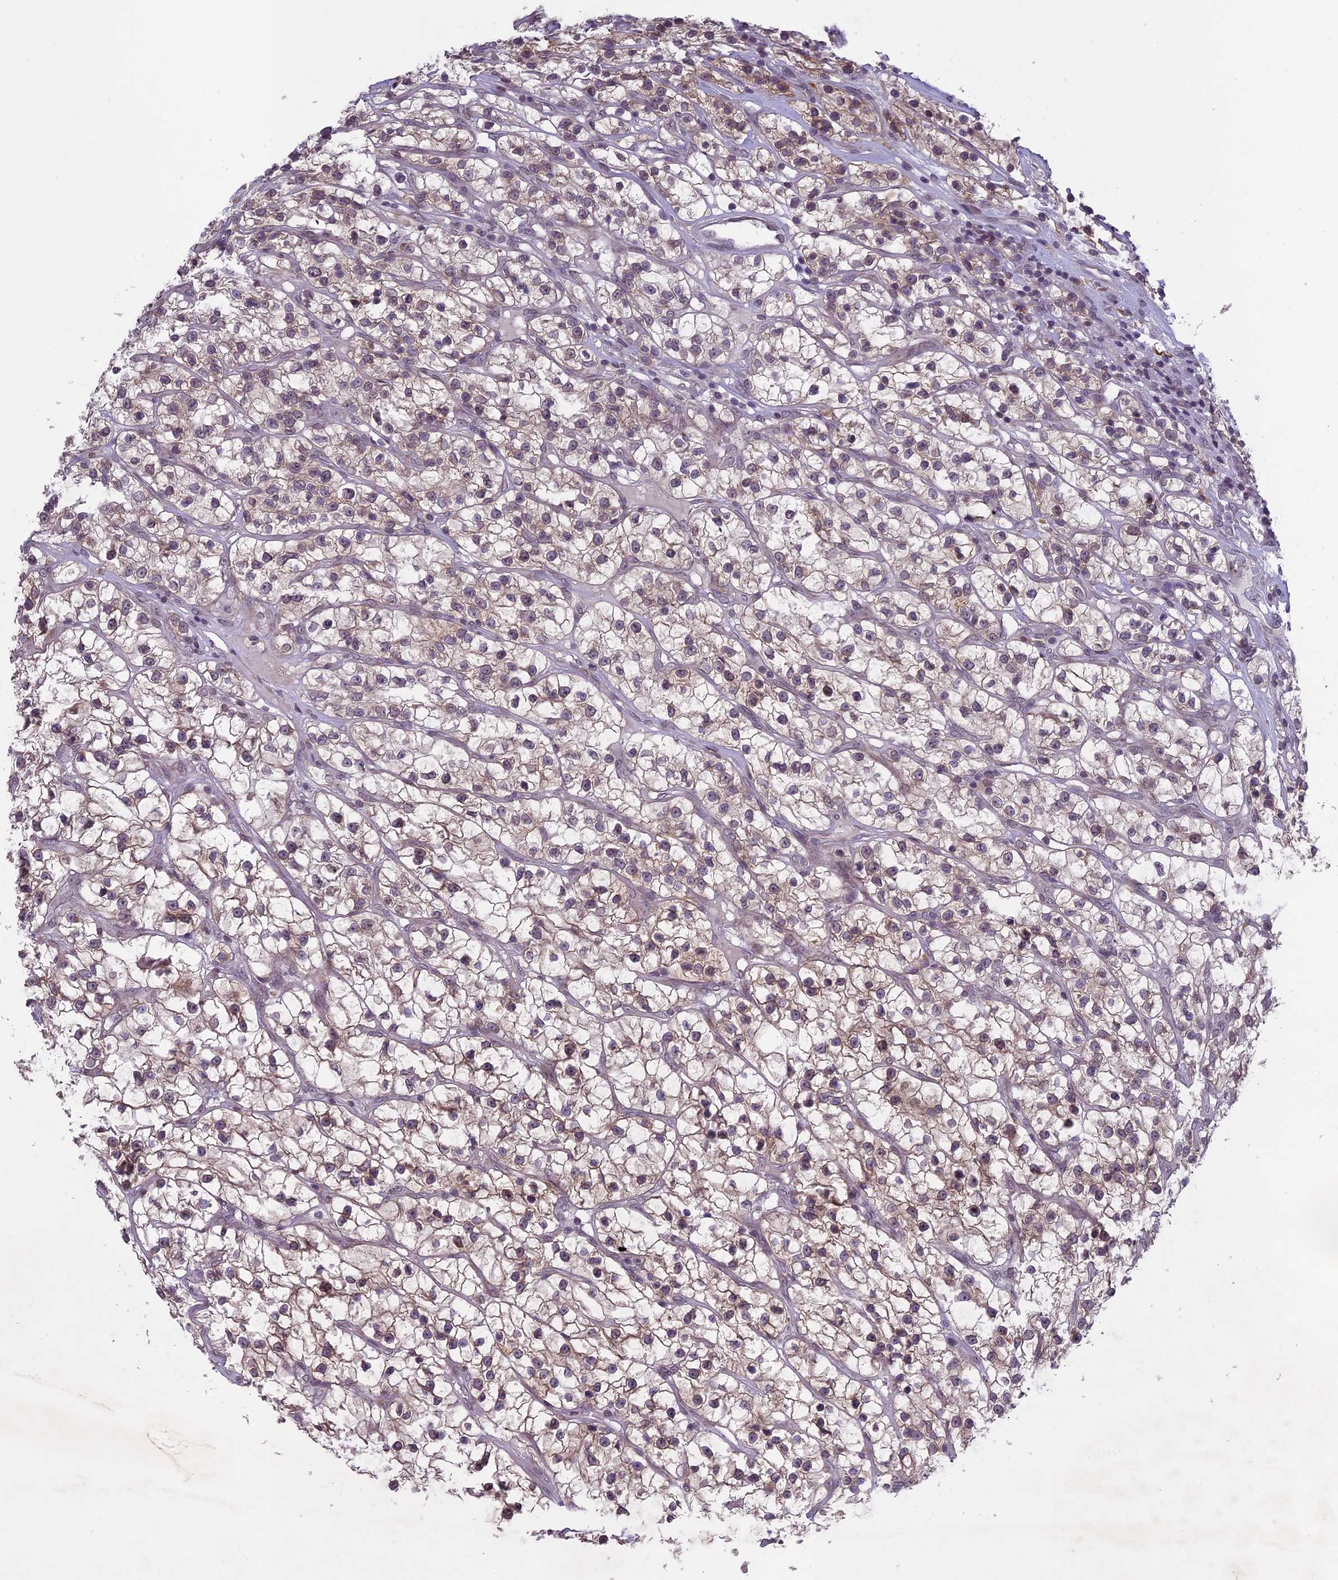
{"staining": {"intensity": "weak", "quantity": "25%-75%", "location": "cytoplasmic/membranous"}, "tissue": "renal cancer", "cell_type": "Tumor cells", "image_type": "cancer", "snomed": [{"axis": "morphology", "description": "Adenocarcinoma, NOS"}, {"axis": "topography", "description": "Kidney"}], "caption": "IHC histopathology image of neoplastic tissue: renal cancer (adenocarcinoma) stained using immunohistochemistry displays low levels of weak protein expression localized specifically in the cytoplasmic/membranous of tumor cells, appearing as a cytoplasmic/membranous brown color.", "gene": "ERG28", "patient": {"sex": "female", "age": 57}}